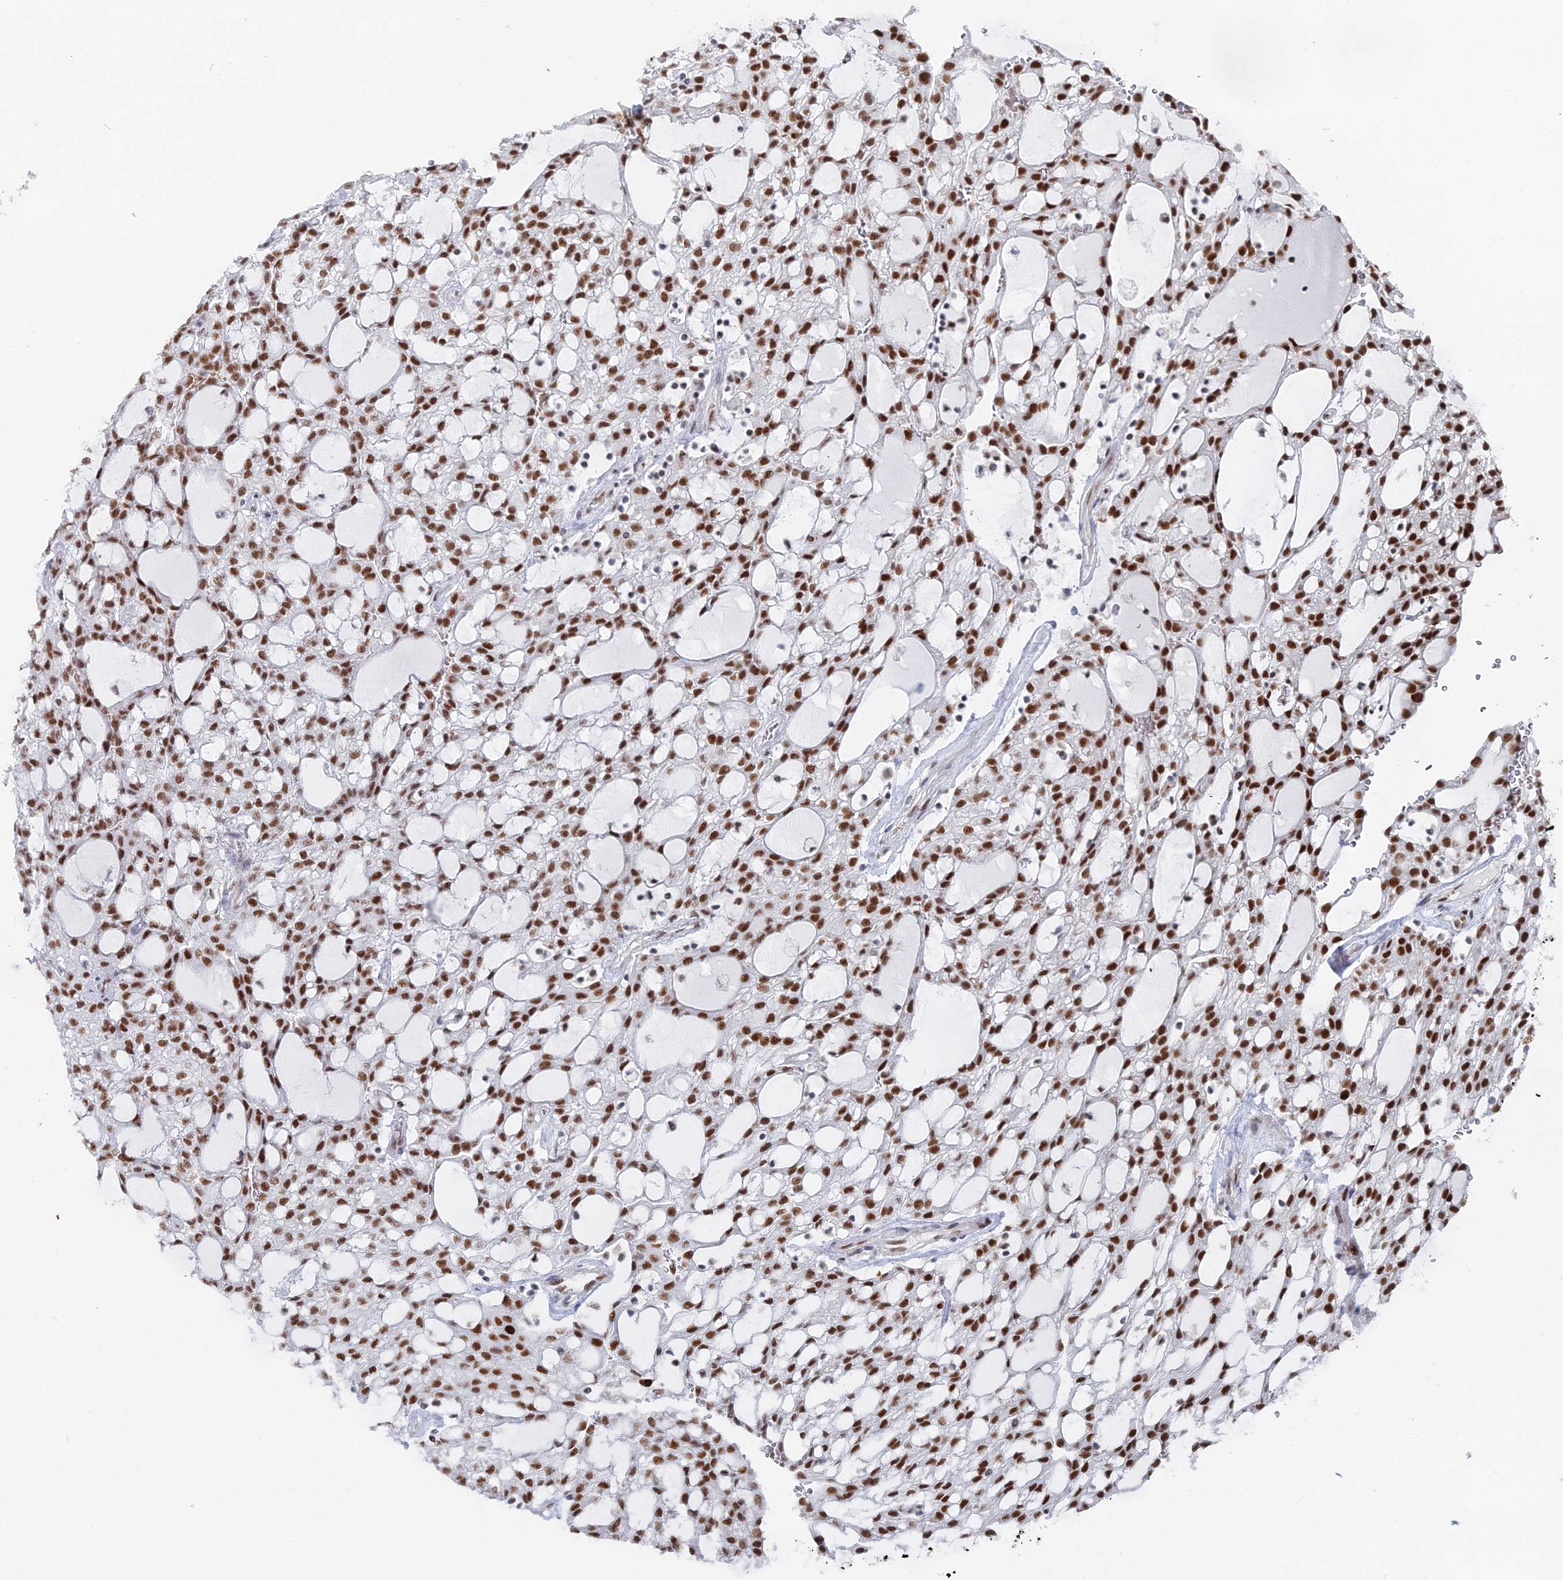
{"staining": {"intensity": "strong", "quantity": ">75%", "location": "nuclear"}, "tissue": "renal cancer", "cell_type": "Tumor cells", "image_type": "cancer", "snomed": [{"axis": "morphology", "description": "Adenocarcinoma, NOS"}, {"axis": "topography", "description": "Kidney"}], "caption": "IHC of renal adenocarcinoma displays high levels of strong nuclear positivity in about >75% of tumor cells. (DAB IHC with brightfield microscopy, high magnification).", "gene": "GSC2", "patient": {"sex": "male", "age": 63}}